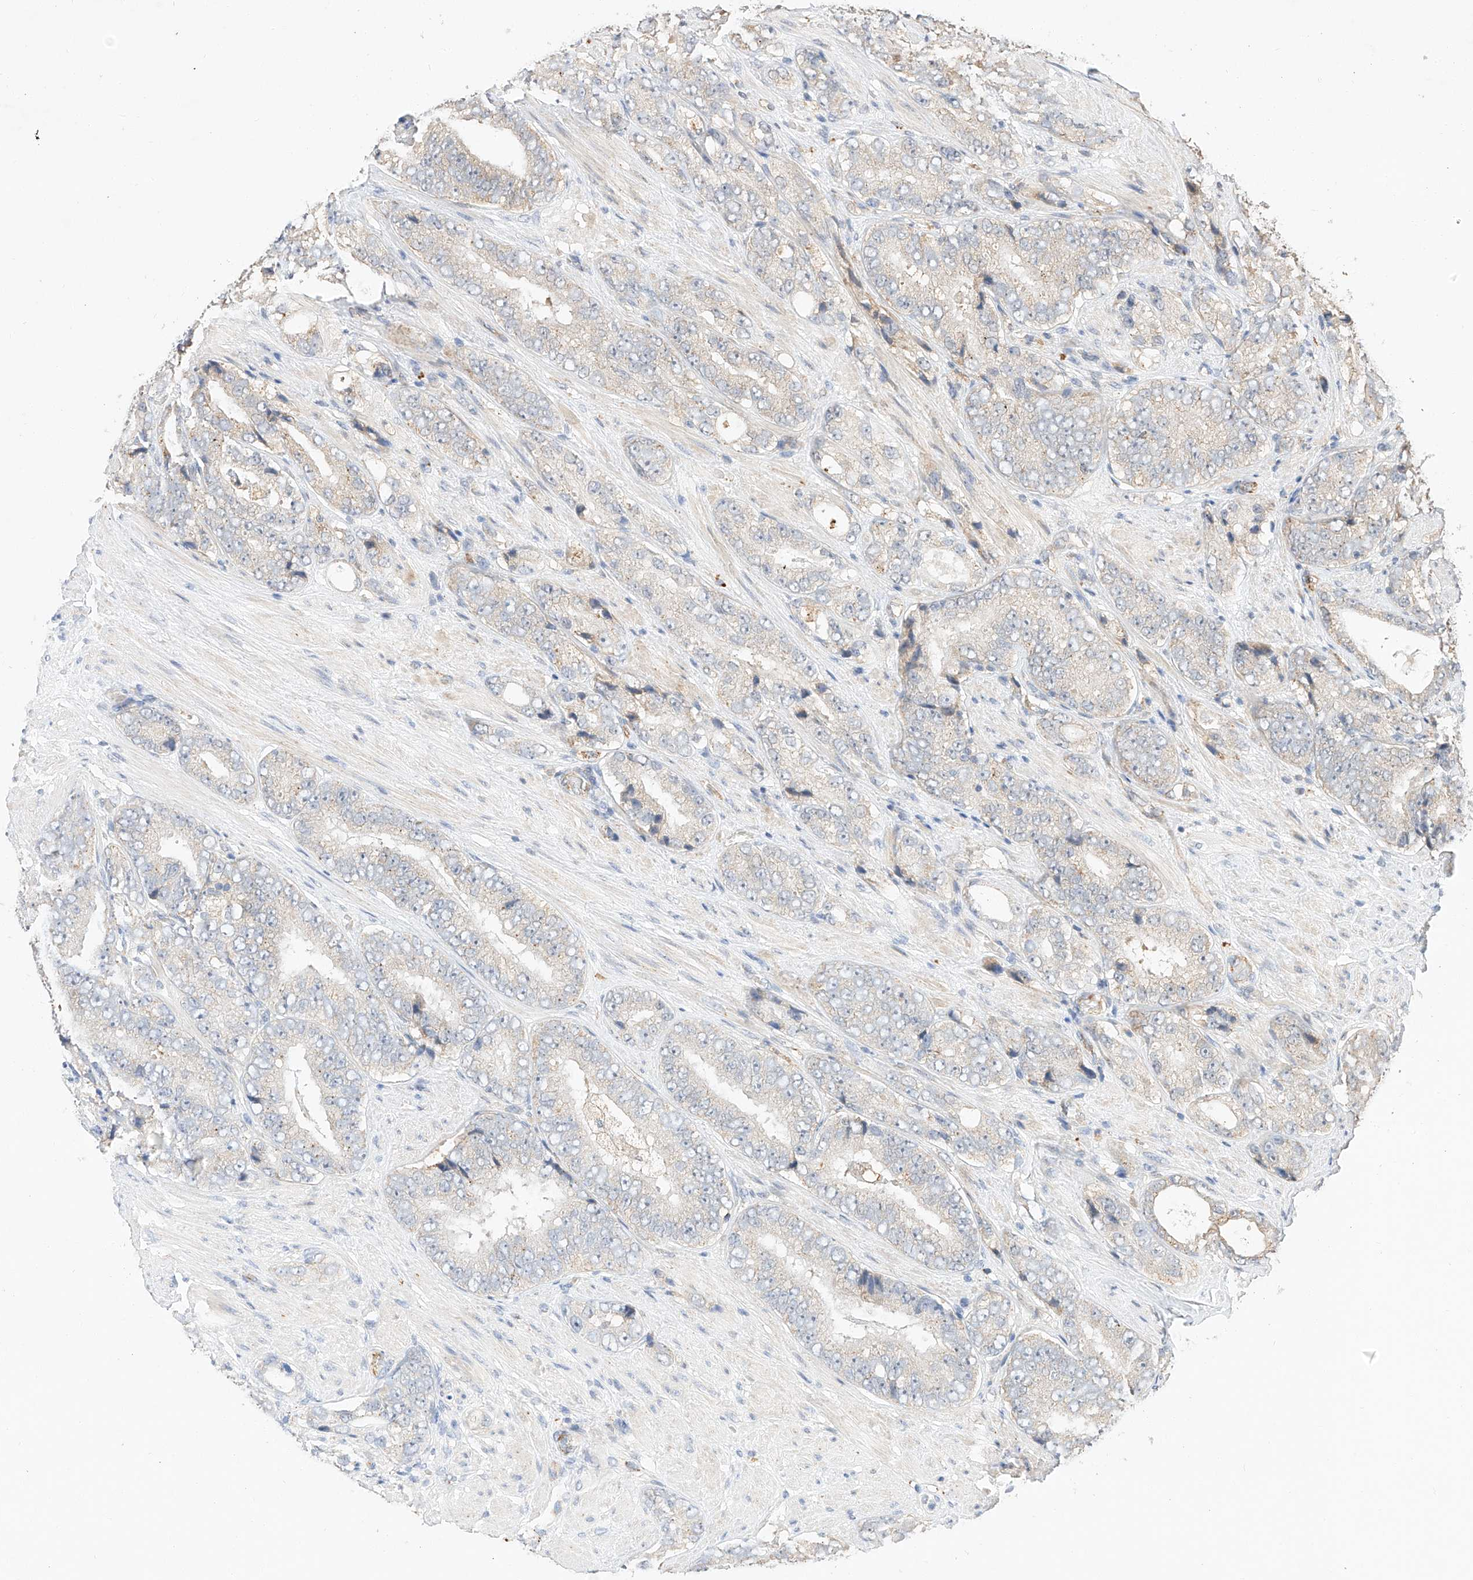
{"staining": {"intensity": "negative", "quantity": "none", "location": "none"}, "tissue": "prostate cancer", "cell_type": "Tumor cells", "image_type": "cancer", "snomed": [{"axis": "morphology", "description": "Adenocarcinoma, High grade"}, {"axis": "topography", "description": "Prostate"}], "caption": "There is no significant expression in tumor cells of prostate cancer. (DAB IHC with hematoxylin counter stain).", "gene": "SUSD6", "patient": {"sex": "male", "age": 56}}